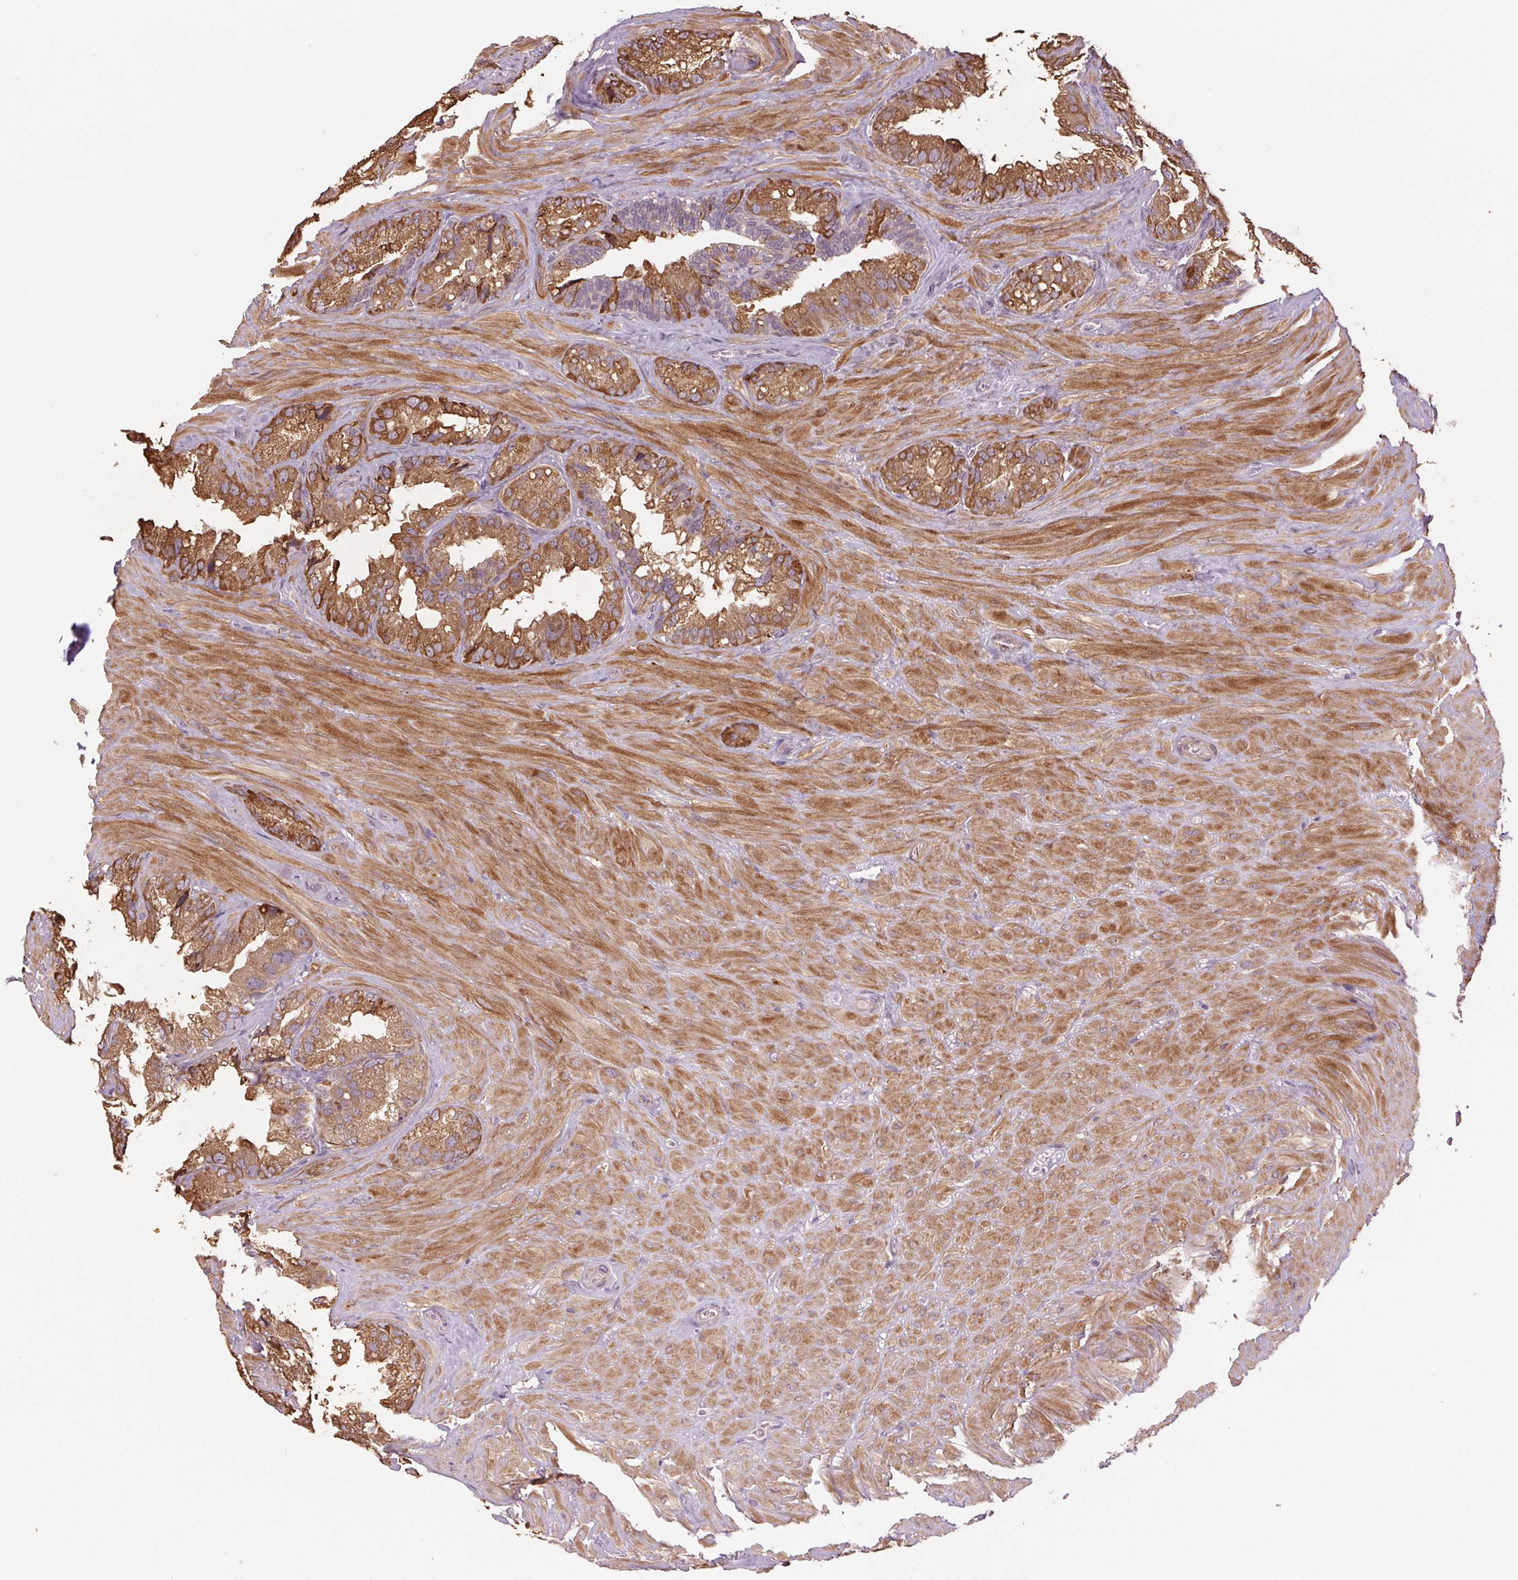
{"staining": {"intensity": "strong", "quantity": ">75%", "location": "cytoplasmic/membranous"}, "tissue": "seminal vesicle", "cell_type": "Glandular cells", "image_type": "normal", "snomed": [{"axis": "morphology", "description": "Normal tissue, NOS"}, {"axis": "topography", "description": "Seminal veicle"}], "caption": "IHC image of benign seminal vesicle: seminal vesicle stained using IHC shows high levels of strong protein expression localized specifically in the cytoplasmic/membranous of glandular cells, appearing as a cytoplasmic/membranous brown color.", "gene": "HHLA2", "patient": {"sex": "male", "age": 60}}